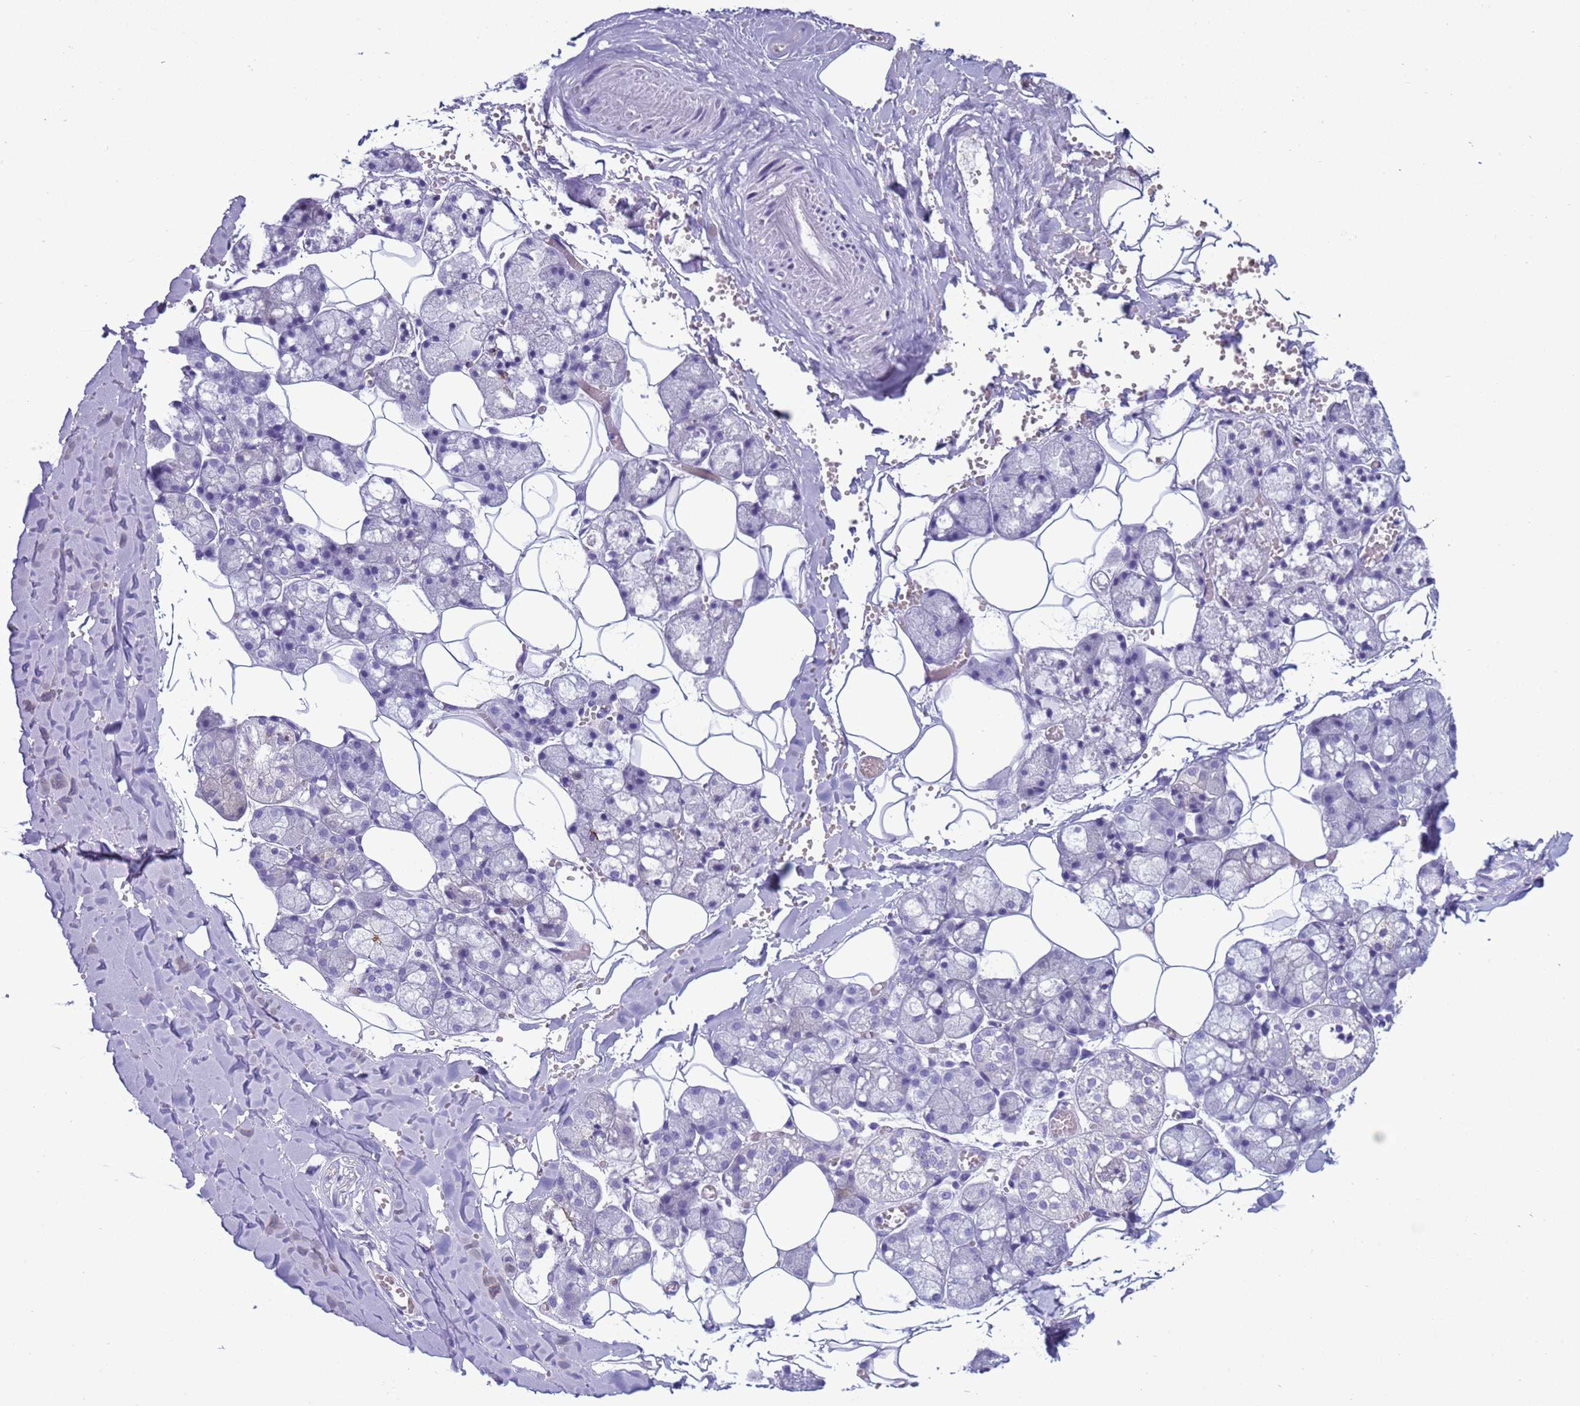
{"staining": {"intensity": "strong", "quantity": "<25%", "location": "cytoplasmic/membranous"}, "tissue": "salivary gland", "cell_type": "Glandular cells", "image_type": "normal", "snomed": [{"axis": "morphology", "description": "Normal tissue, NOS"}, {"axis": "topography", "description": "Salivary gland"}], "caption": "Immunohistochemistry staining of normal salivary gland, which displays medium levels of strong cytoplasmic/membranous positivity in approximately <25% of glandular cells indicating strong cytoplasmic/membranous protein staining. The staining was performed using DAB (3,3'-diaminobenzidine) (brown) for protein detection and nuclei were counterstained in hematoxylin (blue).", "gene": "CST1", "patient": {"sex": "male", "age": 62}}